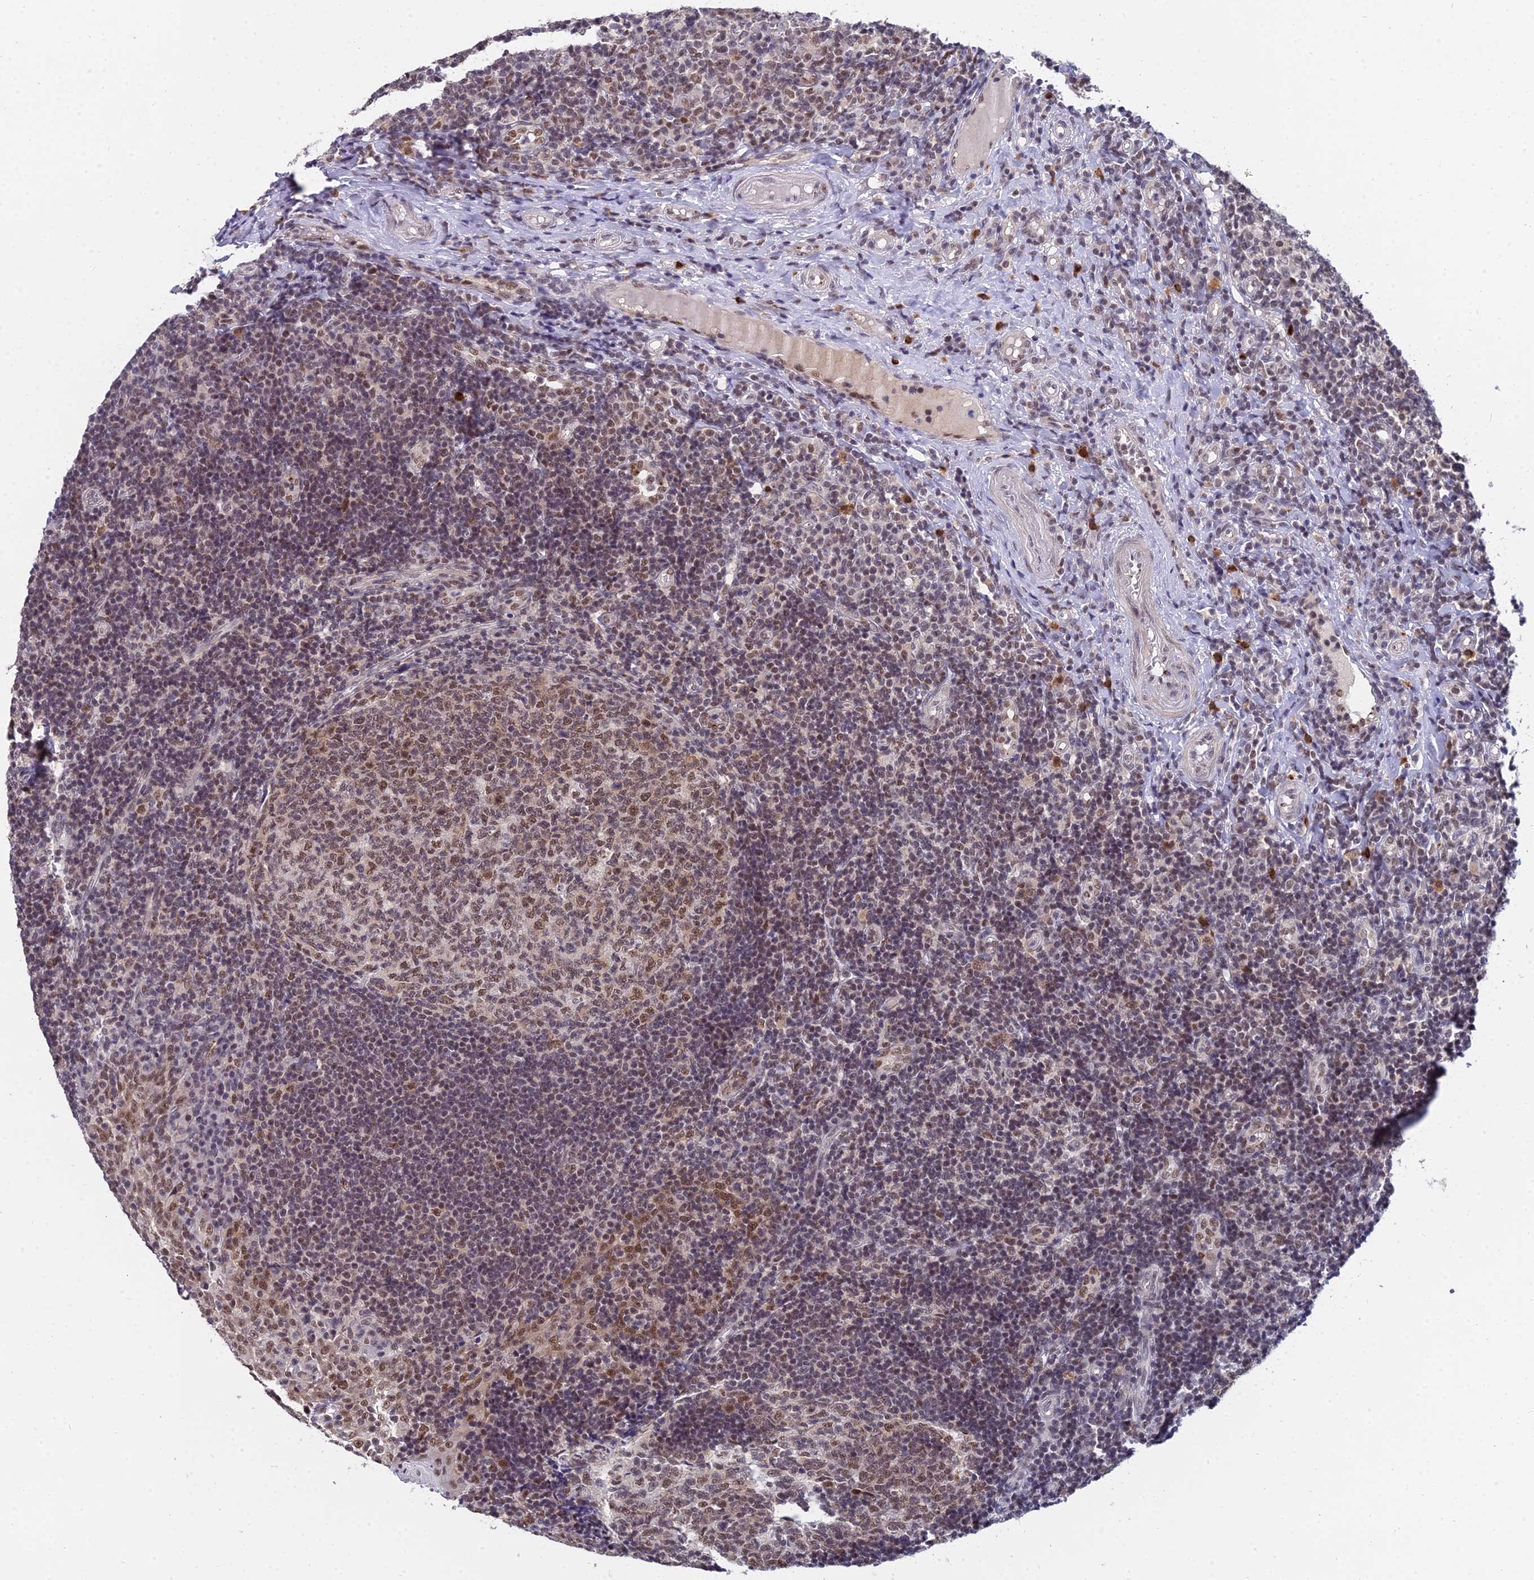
{"staining": {"intensity": "moderate", "quantity": ">75%", "location": "nuclear"}, "tissue": "tonsil", "cell_type": "Germinal center cells", "image_type": "normal", "snomed": [{"axis": "morphology", "description": "Normal tissue, NOS"}, {"axis": "topography", "description": "Tonsil"}], "caption": "IHC image of unremarkable tonsil: tonsil stained using IHC reveals medium levels of moderate protein expression localized specifically in the nuclear of germinal center cells, appearing as a nuclear brown color.", "gene": "THOC3", "patient": {"sex": "female", "age": 40}}